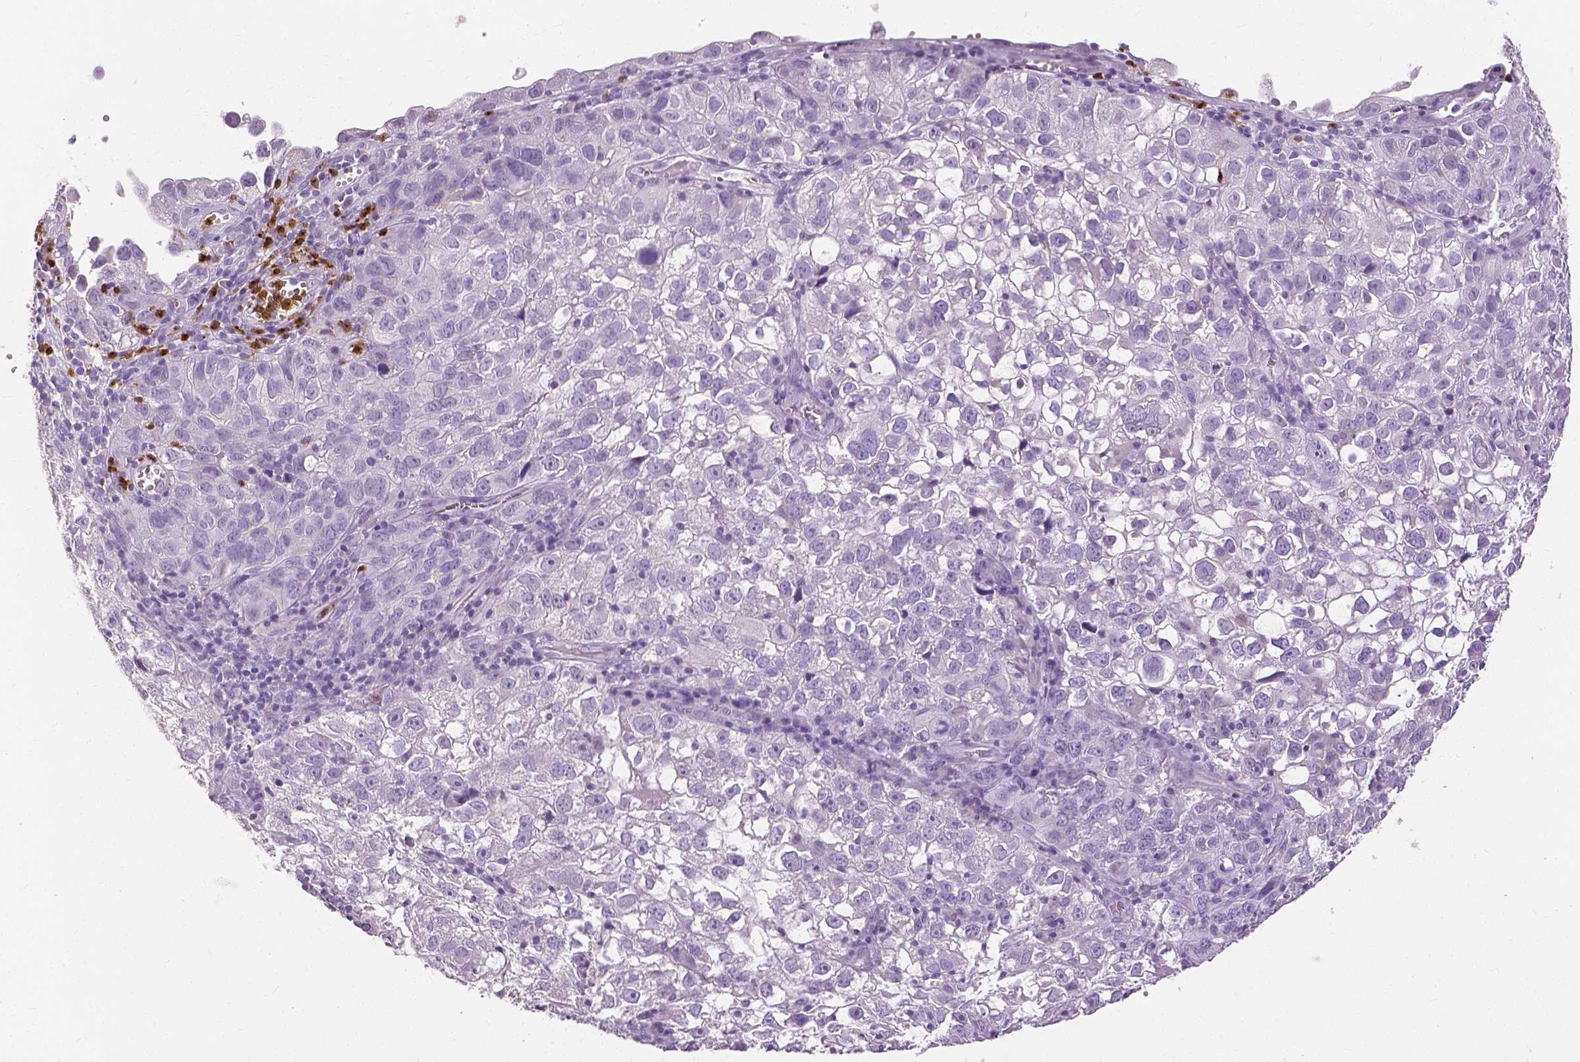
{"staining": {"intensity": "negative", "quantity": "none", "location": "none"}, "tissue": "cervical cancer", "cell_type": "Tumor cells", "image_type": "cancer", "snomed": [{"axis": "morphology", "description": "Squamous cell carcinoma, NOS"}, {"axis": "topography", "description": "Cervix"}], "caption": "The histopathology image exhibits no significant positivity in tumor cells of cervical cancer (squamous cell carcinoma). Brightfield microscopy of IHC stained with DAB (3,3'-diaminobenzidine) (brown) and hematoxylin (blue), captured at high magnification.", "gene": "CXCR2", "patient": {"sex": "female", "age": 55}}